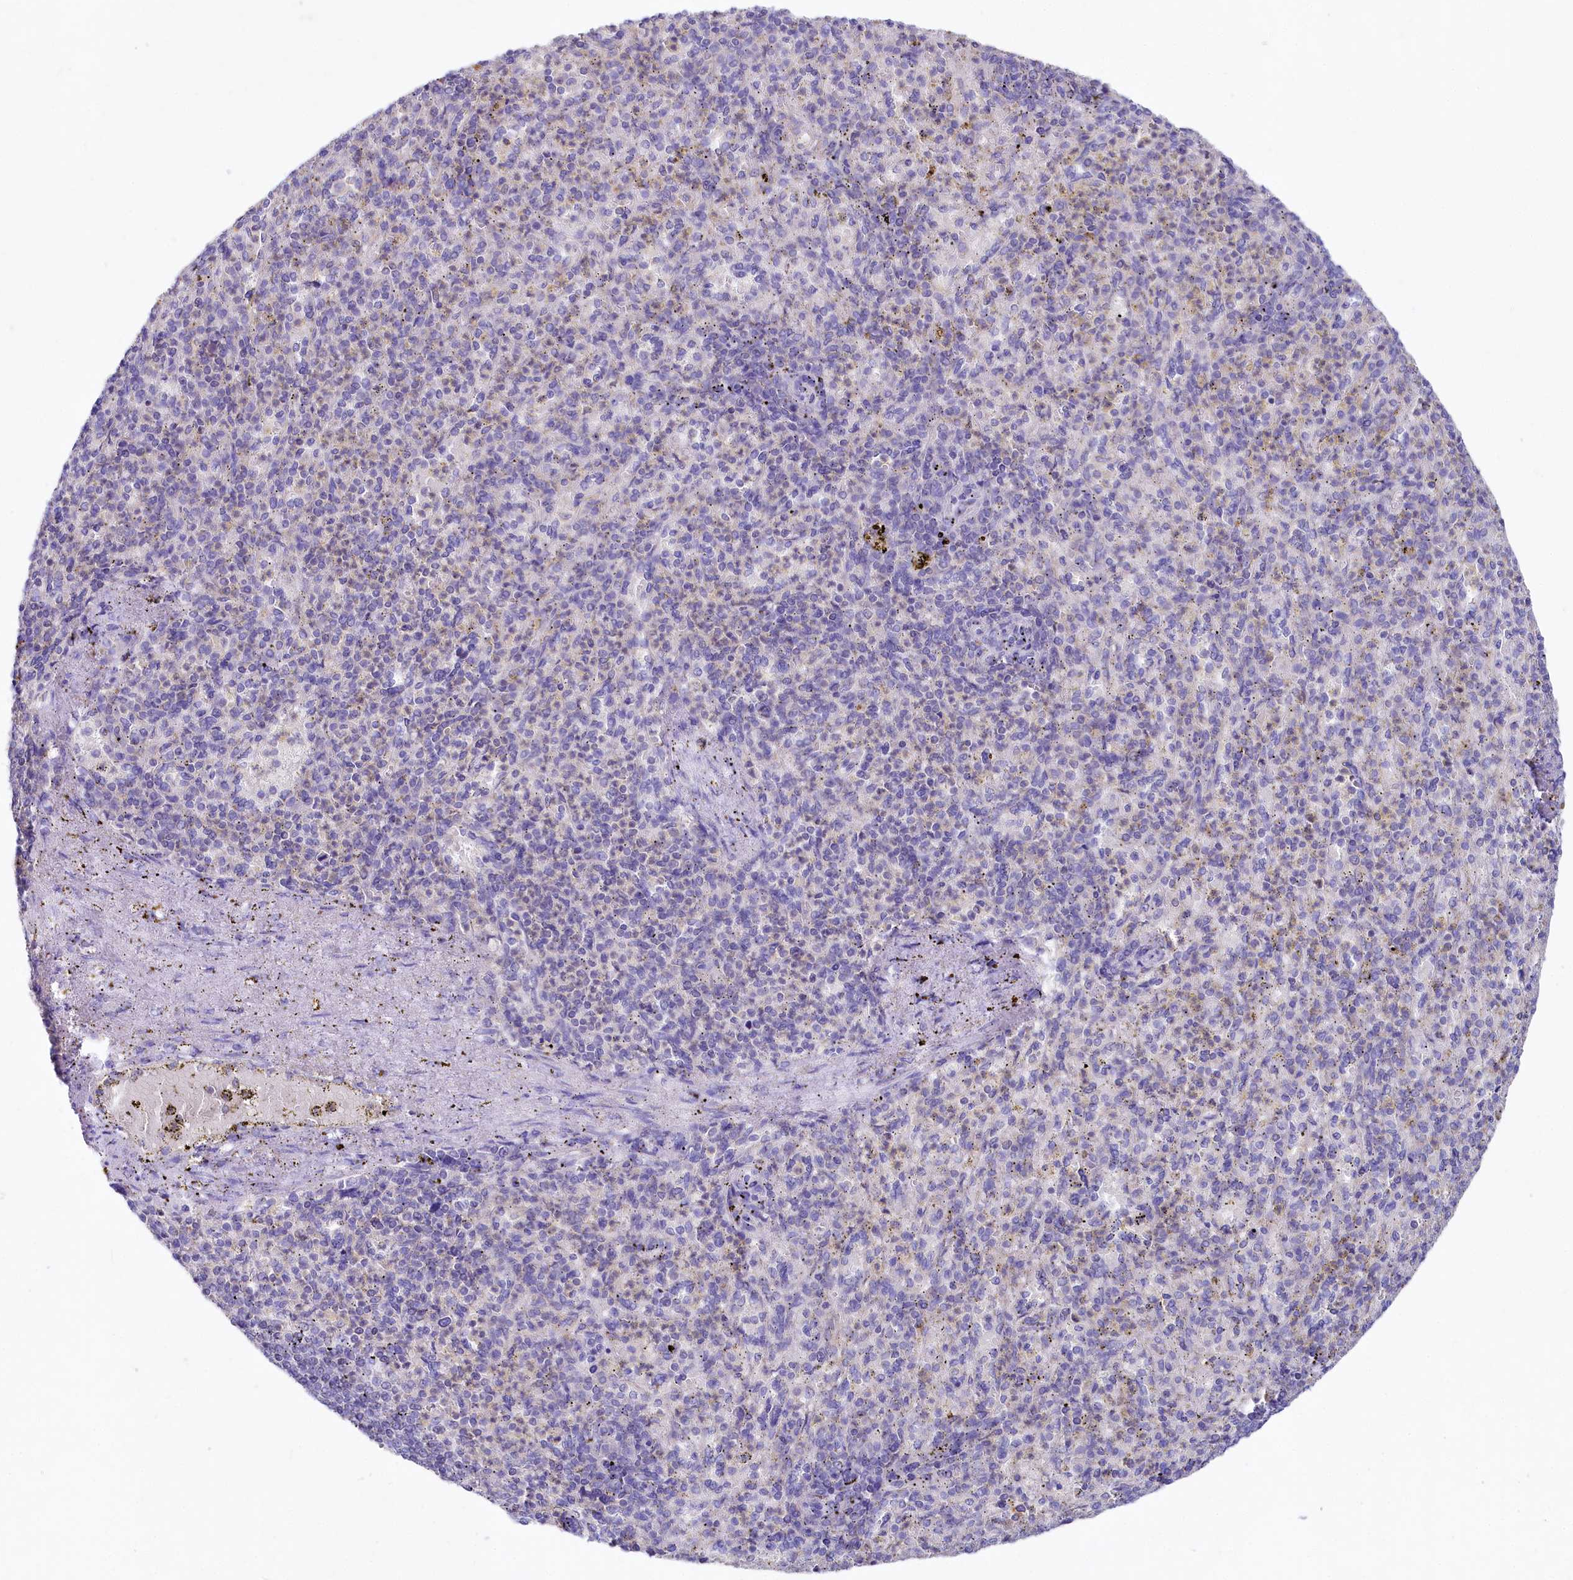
{"staining": {"intensity": "negative", "quantity": "none", "location": "none"}, "tissue": "spleen", "cell_type": "Cells in red pulp", "image_type": "normal", "snomed": [{"axis": "morphology", "description": "Normal tissue, NOS"}, {"axis": "topography", "description": "Spleen"}], "caption": "The immunohistochemistry (IHC) image has no significant positivity in cells in red pulp of spleen. Brightfield microscopy of IHC stained with DAB (brown) and hematoxylin (blue), captured at high magnification.", "gene": "VPS26B", "patient": {"sex": "female", "age": 74}}